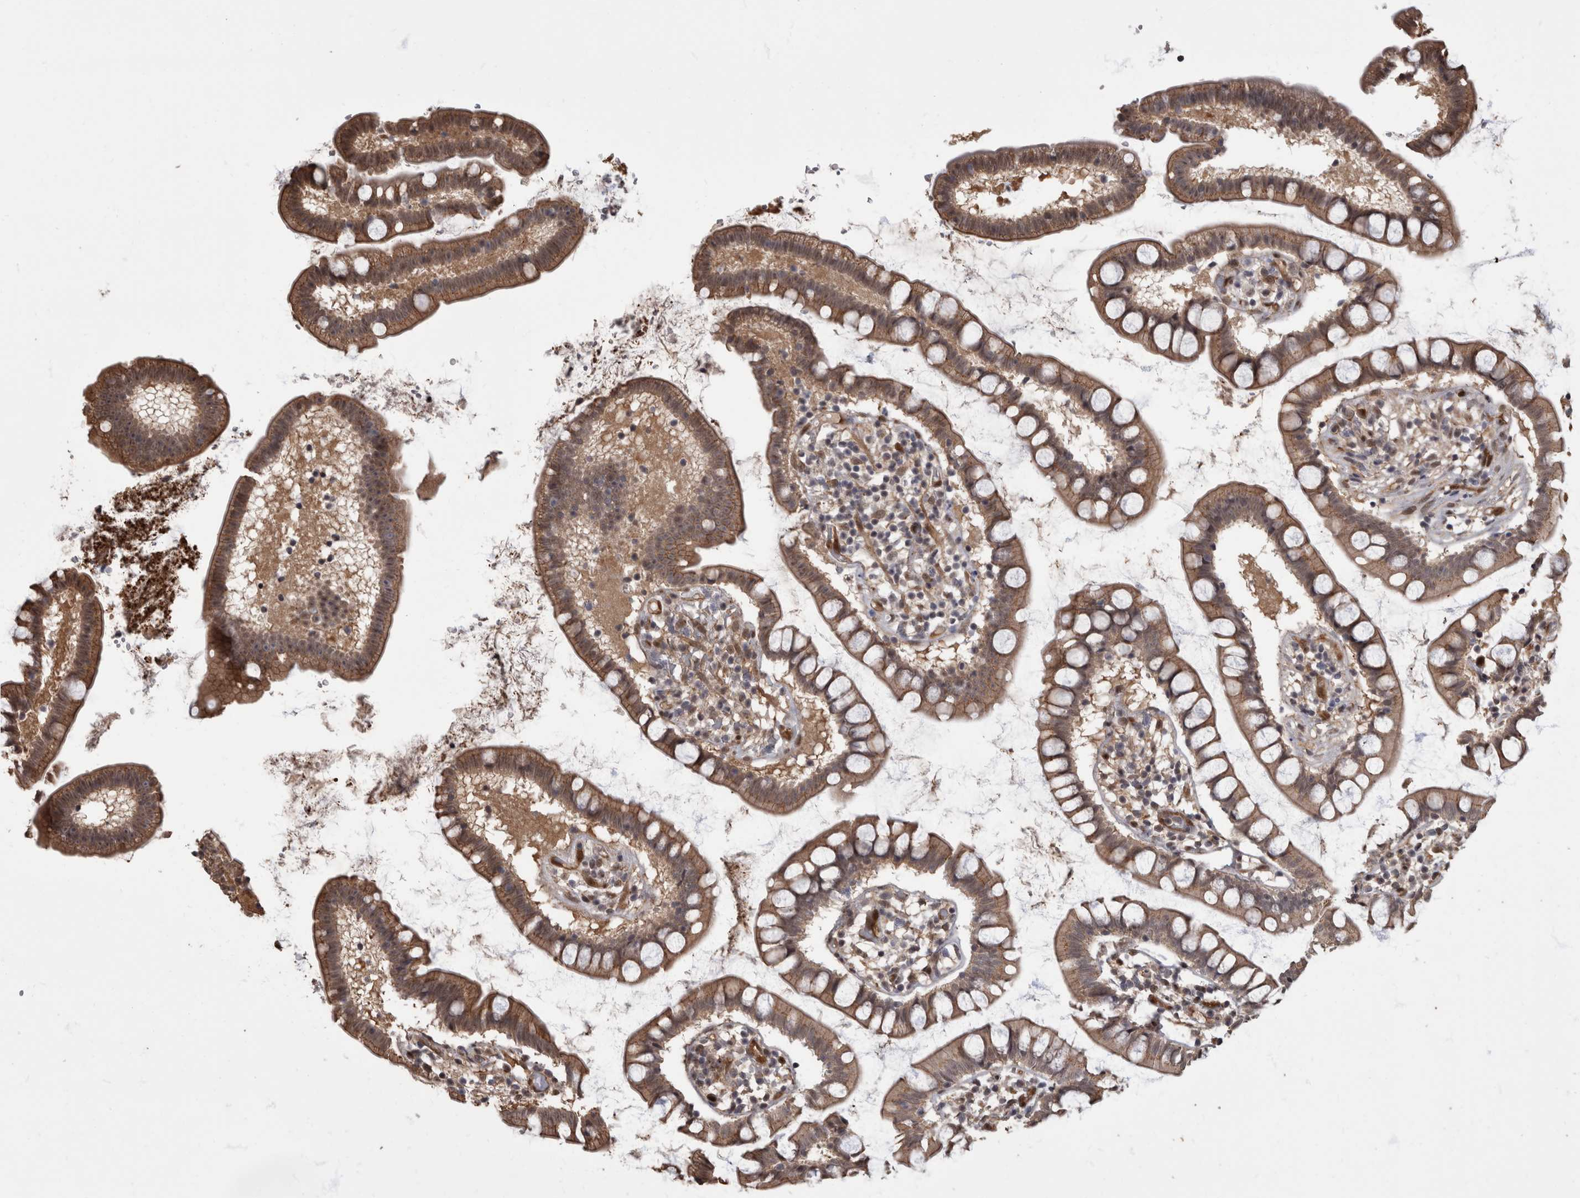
{"staining": {"intensity": "moderate", "quantity": "25%-75%", "location": "cytoplasmic/membranous,nuclear"}, "tissue": "small intestine", "cell_type": "Glandular cells", "image_type": "normal", "snomed": [{"axis": "morphology", "description": "Normal tissue, NOS"}, {"axis": "topography", "description": "Small intestine"}], "caption": "This photomicrograph demonstrates immunohistochemistry (IHC) staining of normal small intestine, with medium moderate cytoplasmic/membranous,nuclear staining in about 25%-75% of glandular cells.", "gene": "AKT3", "patient": {"sex": "female", "age": 84}}